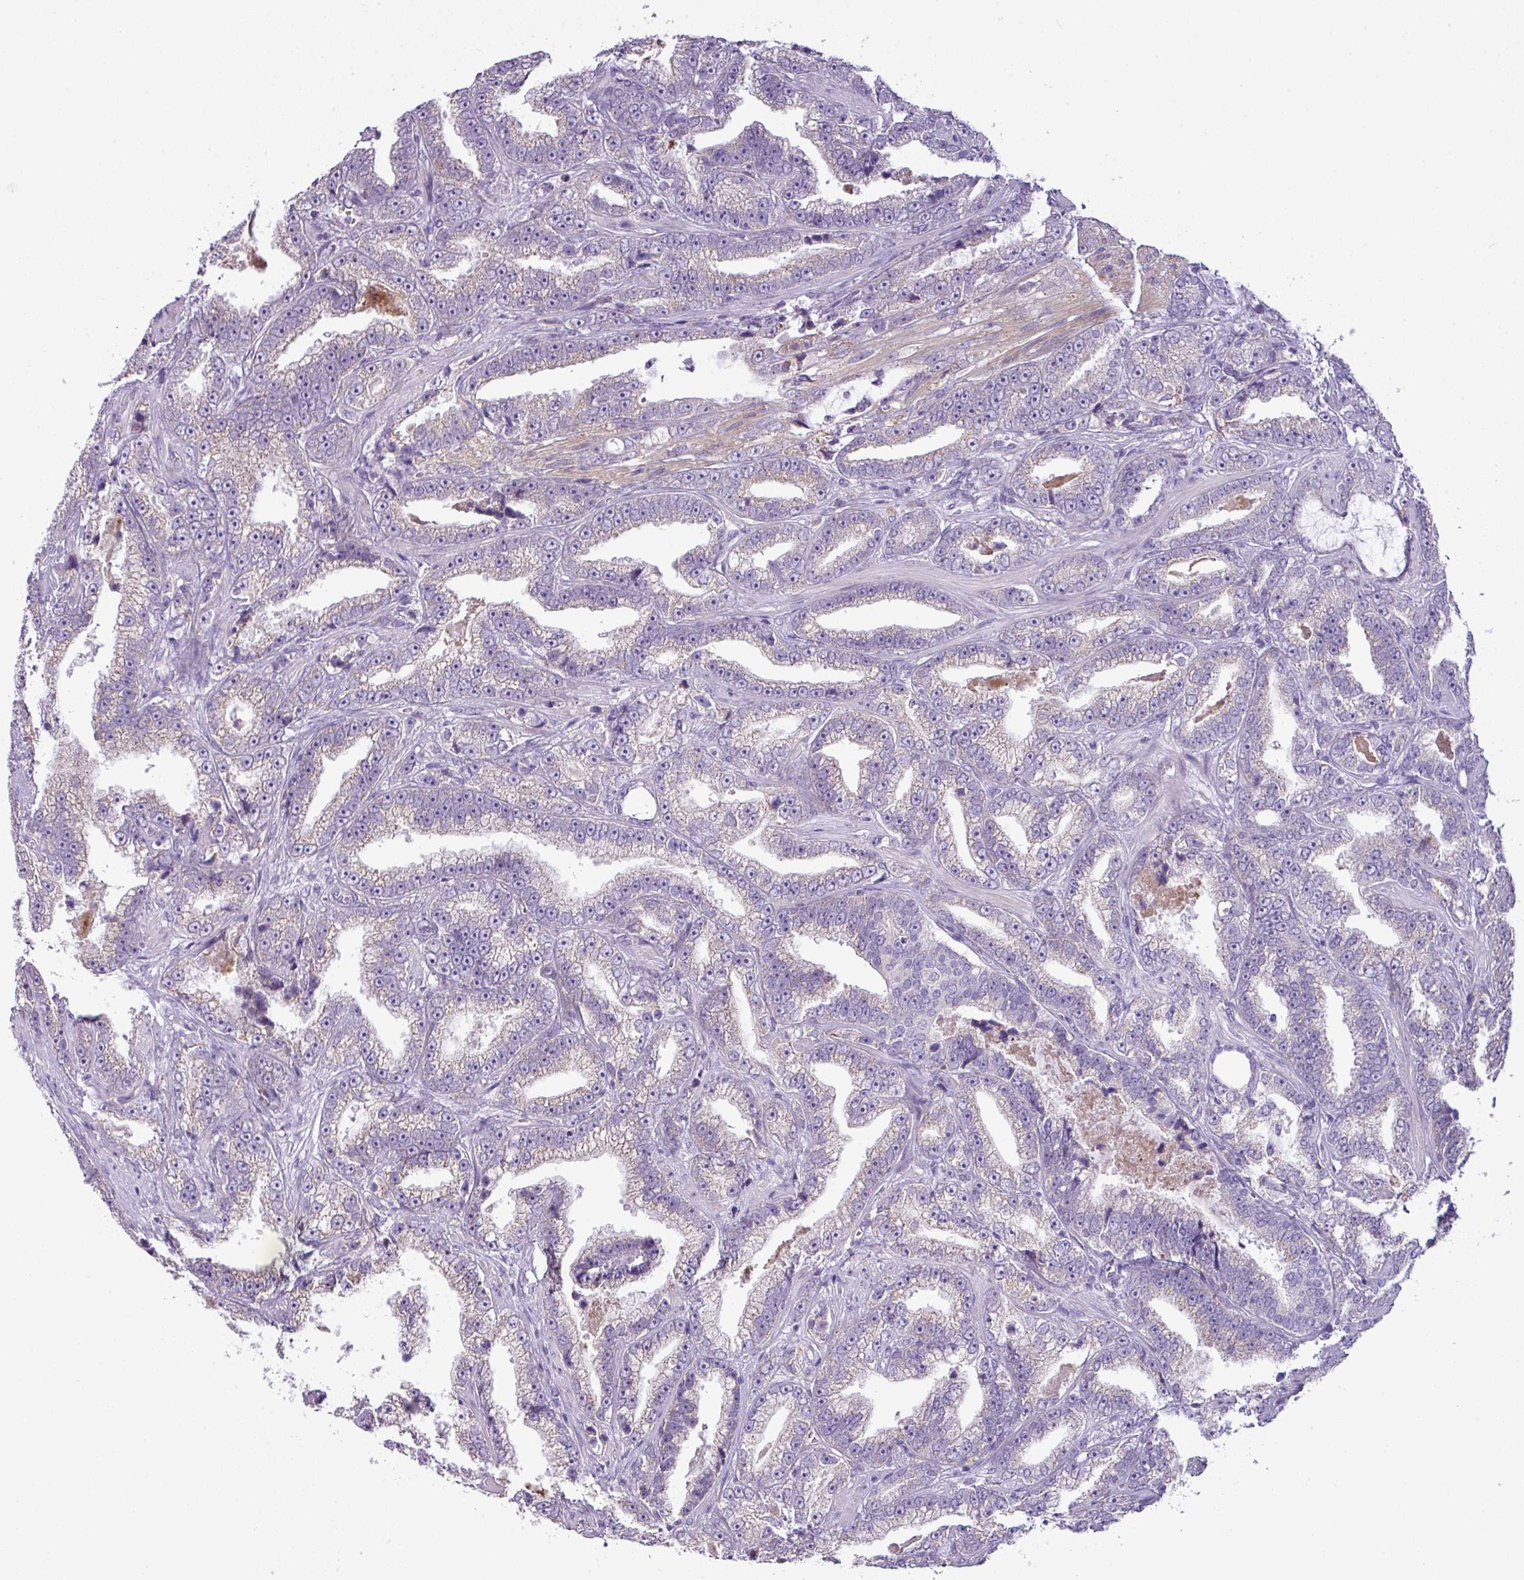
{"staining": {"intensity": "negative", "quantity": "none", "location": "none"}, "tissue": "prostate cancer", "cell_type": "Tumor cells", "image_type": "cancer", "snomed": [{"axis": "morphology", "description": "Adenocarcinoma, High grade"}, {"axis": "topography", "description": "Prostate and seminal vesicle, NOS"}], "caption": "This is a micrograph of immunohistochemistry staining of prostate high-grade adenocarcinoma, which shows no positivity in tumor cells. The staining is performed using DAB brown chromogen with nuclei counter-stained in using hematoxylin.", "gene": "TMEM178B", "patient": {"sex": "male", "age": 67}}